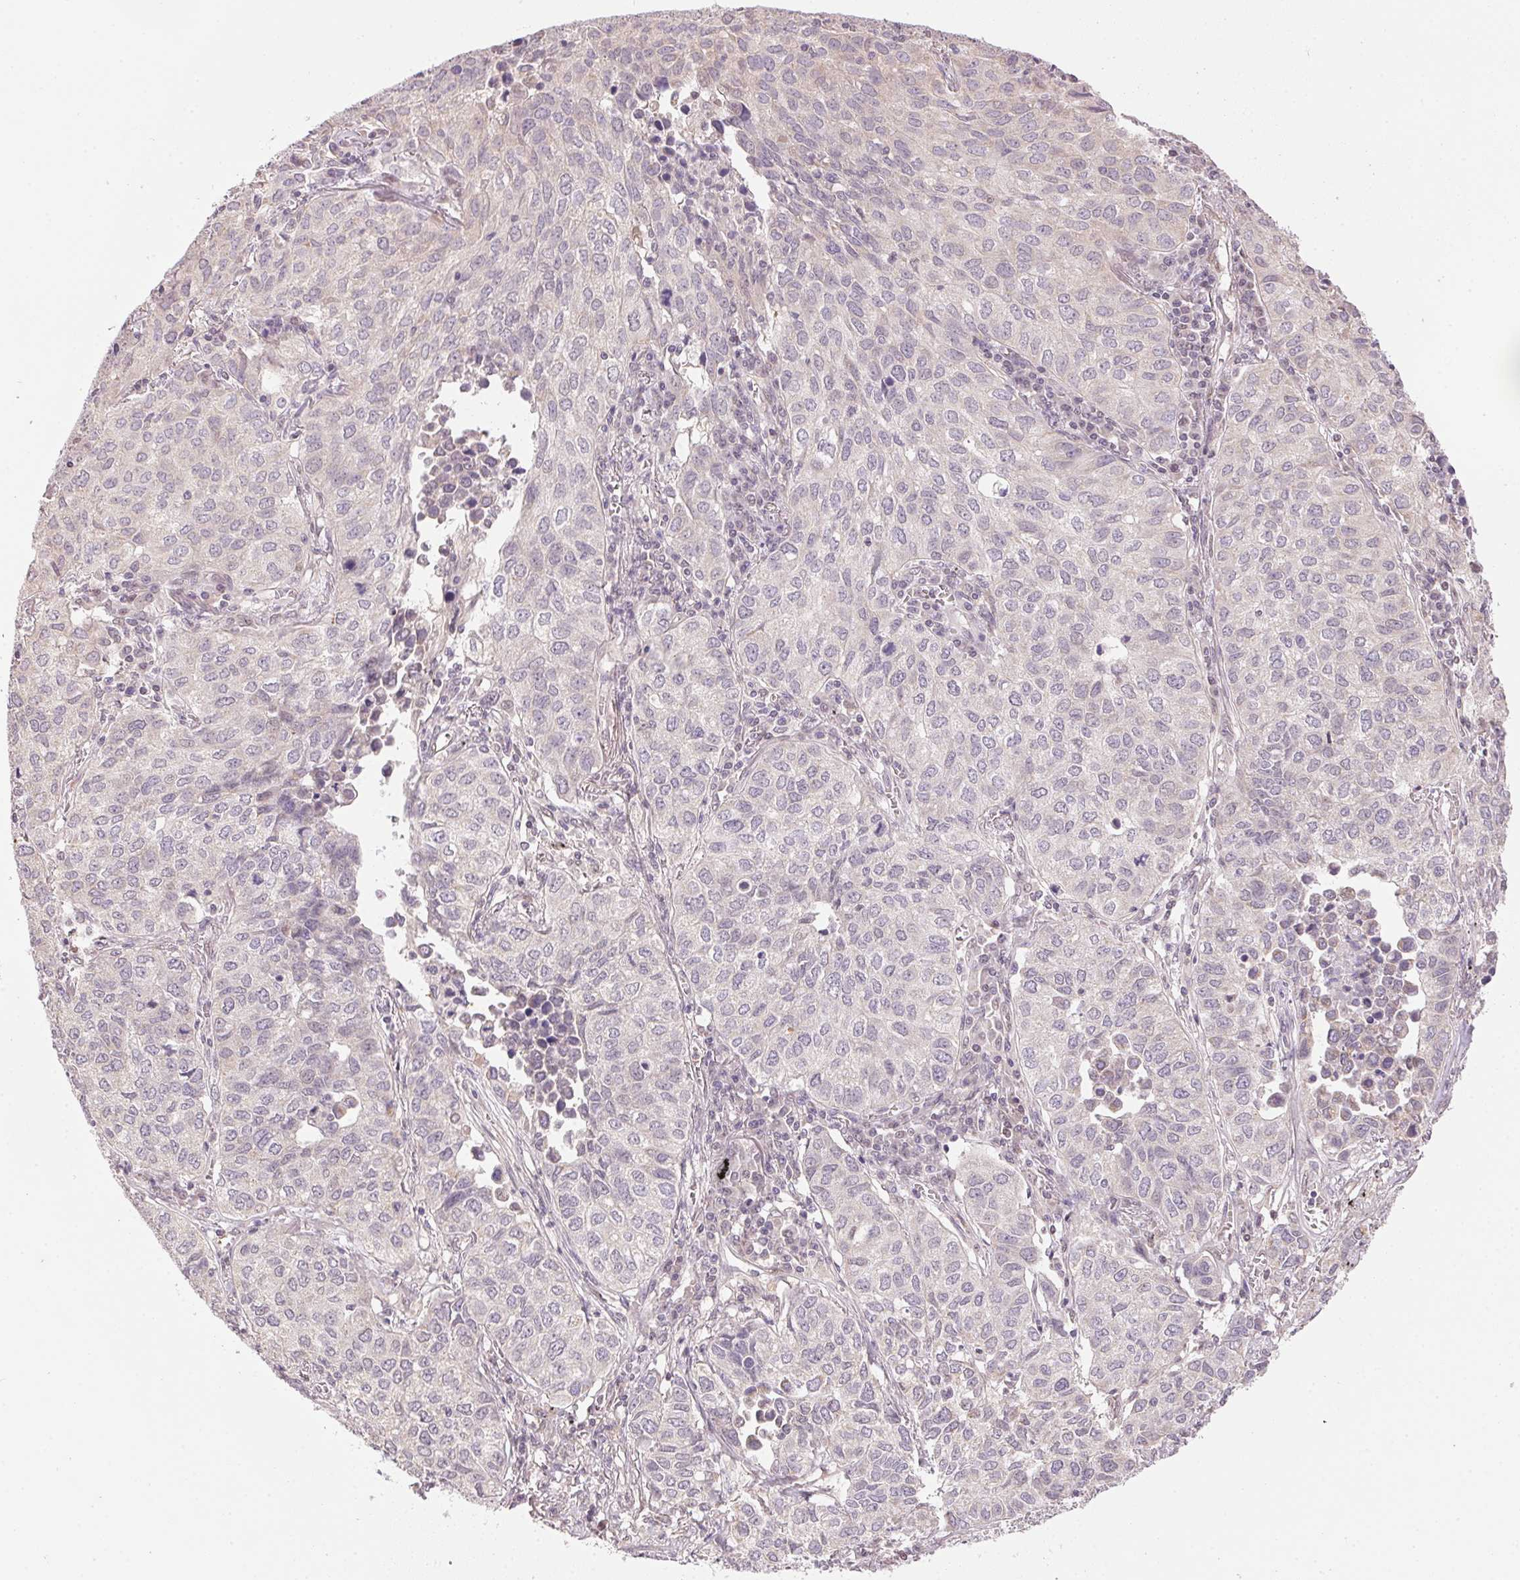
{"staining": {"intensity": "negative", "quantity": "none", "location": "none"}, "tissue": "lung cancer", "cell_type": "Tumor cells", "image_type": "cancer", "snomed": [{"axis": "morphology", "description": "Adenocarcinoma, NOS"}, {"axis": "topography", "description": "Lung"}], "caption": "Lung cancer was stained to show a protein in brown. There is no significant staining in tumor cells.", "gene": "SC5D", "patient": {"sex": "female", "age": 50}}